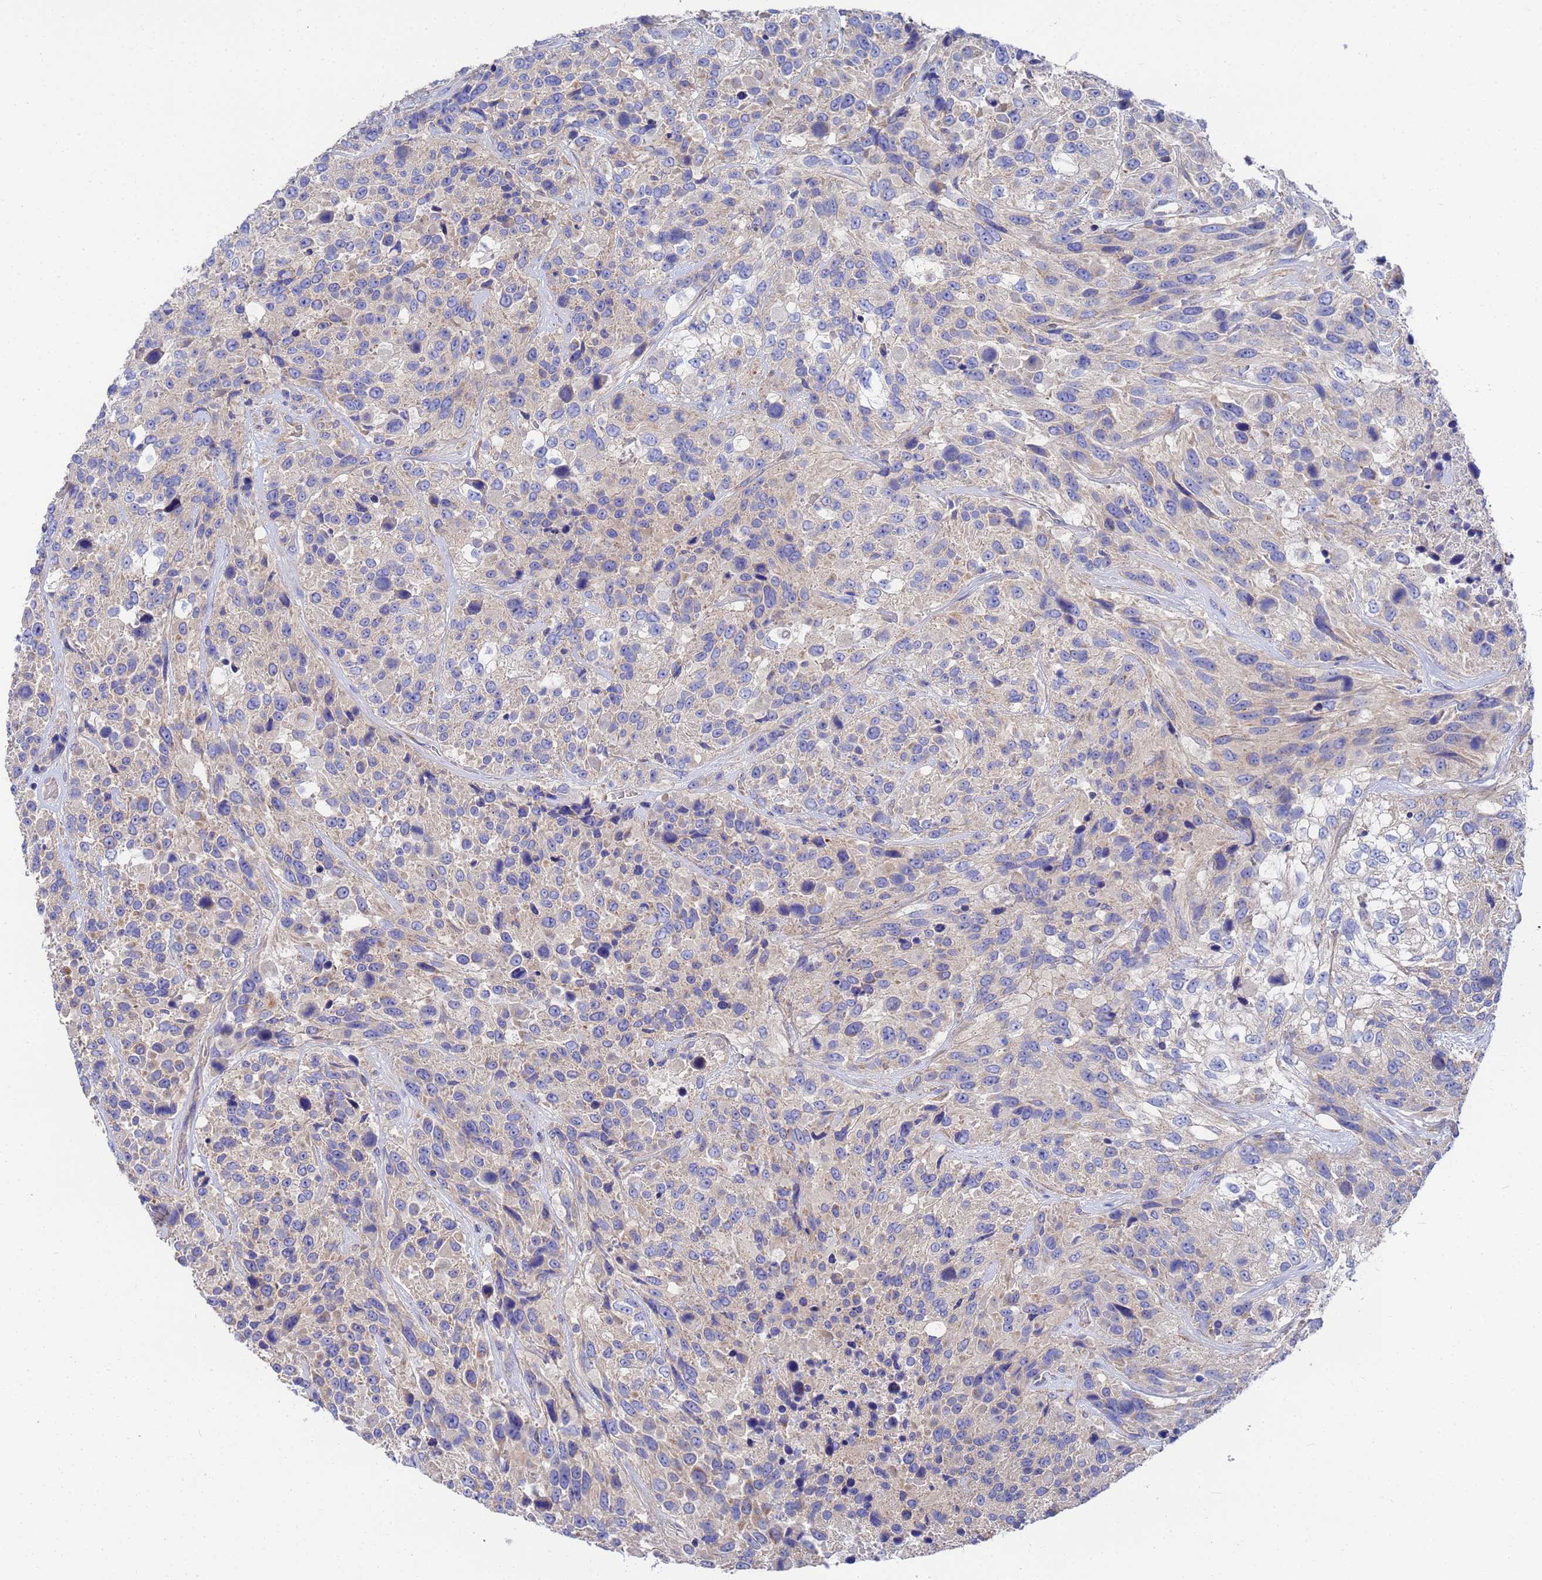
{"staining": {"intensity": "moderate", "quantity": "<25%", "location": "cytoplasmic/membranous"}, "tissue": "urothelial cancer", "cell_type": "Tumor cells", "image_type": "cancer", "snomed": [{"axis": "morphology", "description": "Urothelial carcinoma, High grade"}, {"axis": "topography", "description": "Urinary bladder"}], "caption": "DAB immunohistochemical staining of urothelial carcinoma (high-grade) exhibits moderate cytoplasmic/membranous protein expression in approximately <25% of tumor cells.", "gene": "FAHD2A", "patient": {"sex": "female", "age": 70}}